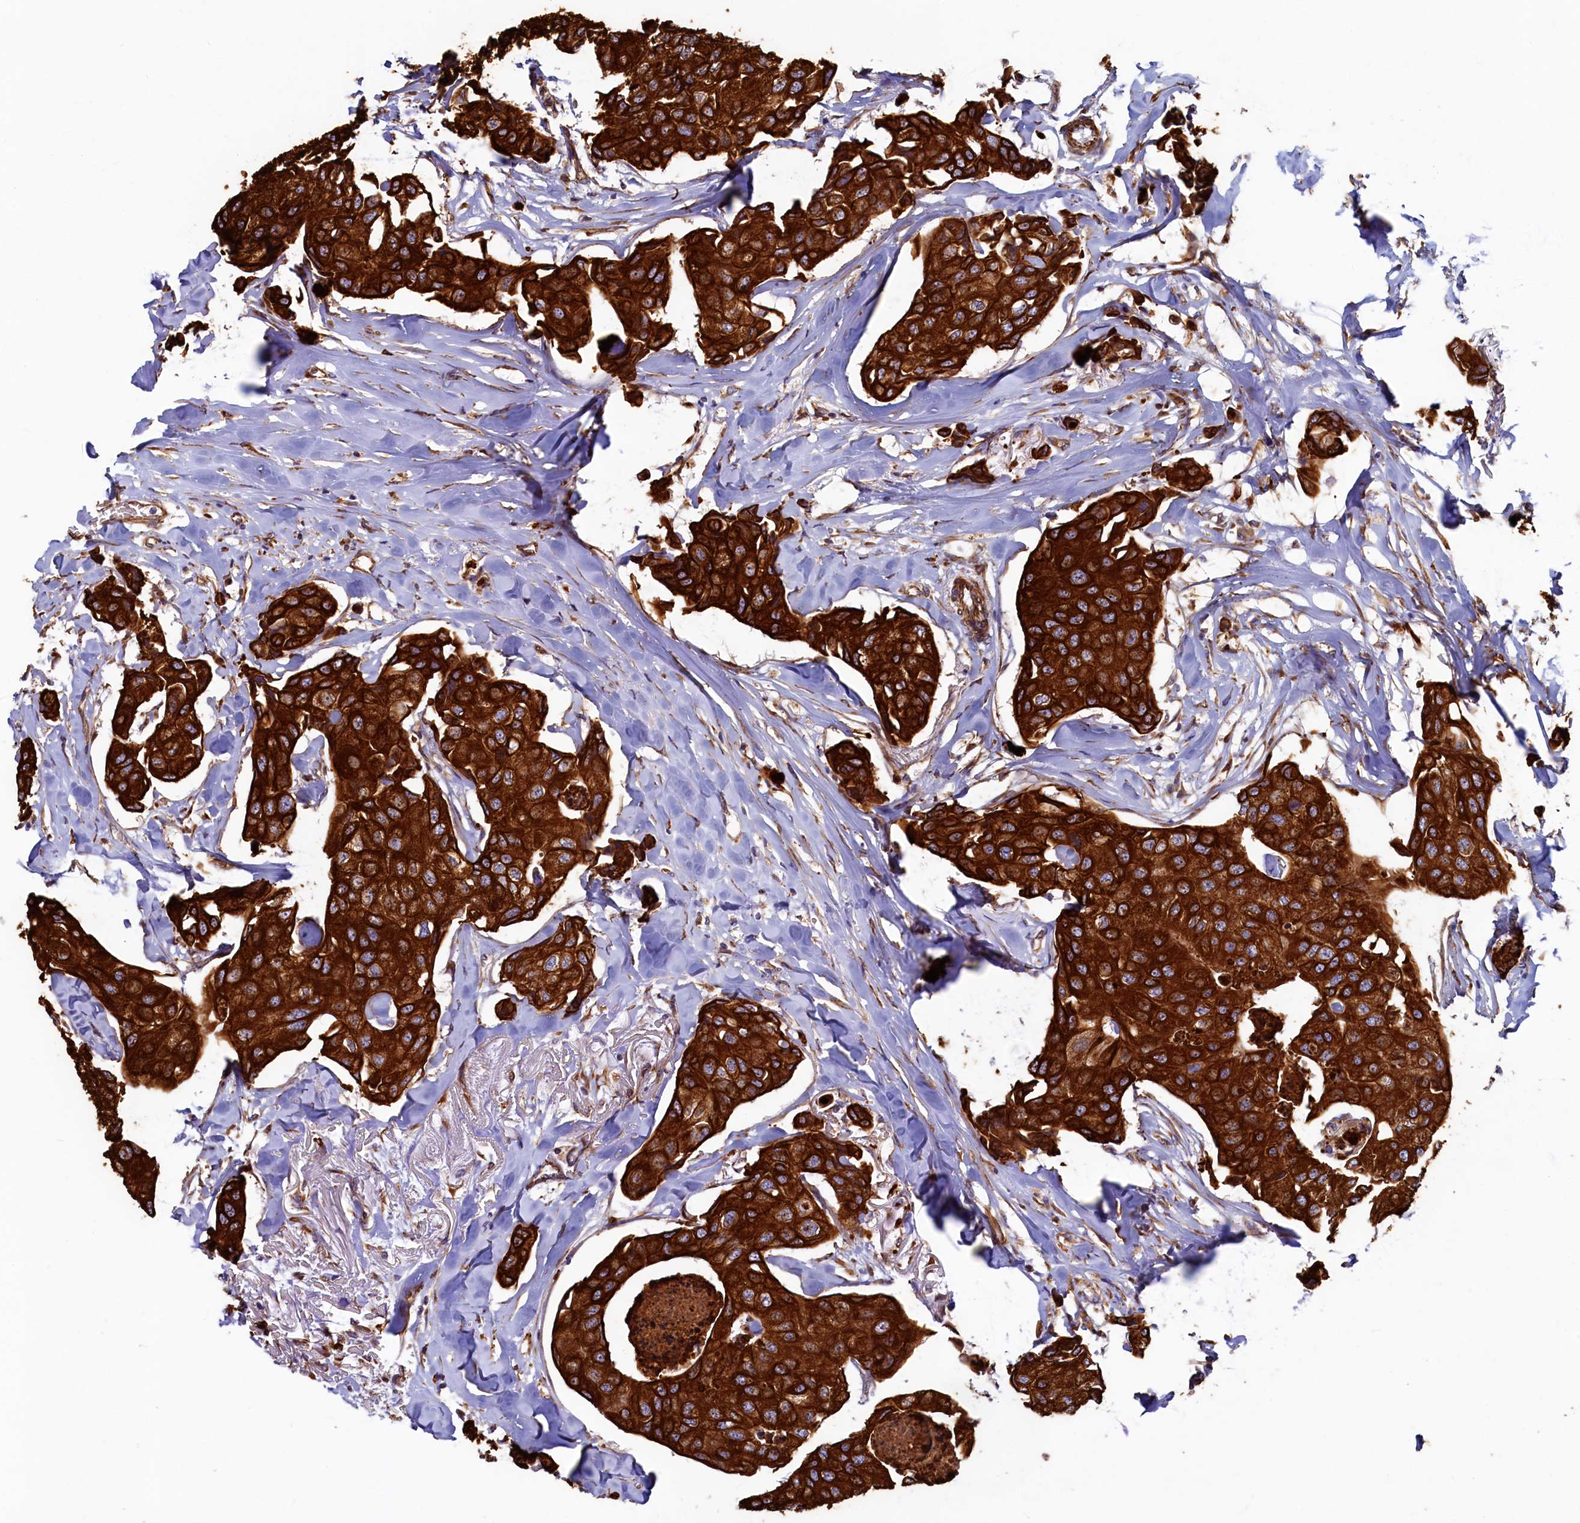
{"staining": {"intensity": "strong", "quantity": ">75%", "location": "cytoplasmic/membranous"}, "tissue": "breast cancer", "cell_type": "Tumor cells", "image_type": "cancer", "snomed": [{"axis": "morphology", "description": "Duct carcinoma"}, {"axis": "topography", "description": "Breast"}], "caption": "This is a photomicrograph of immunohistochemistry (IHC) staining of breast intraductal carcinoma, which shows strong expression in the cytoplasmic/membranous of tumor cells.", "gene": "LRRC57", "patient": {"sex": "female", "age": 80}}